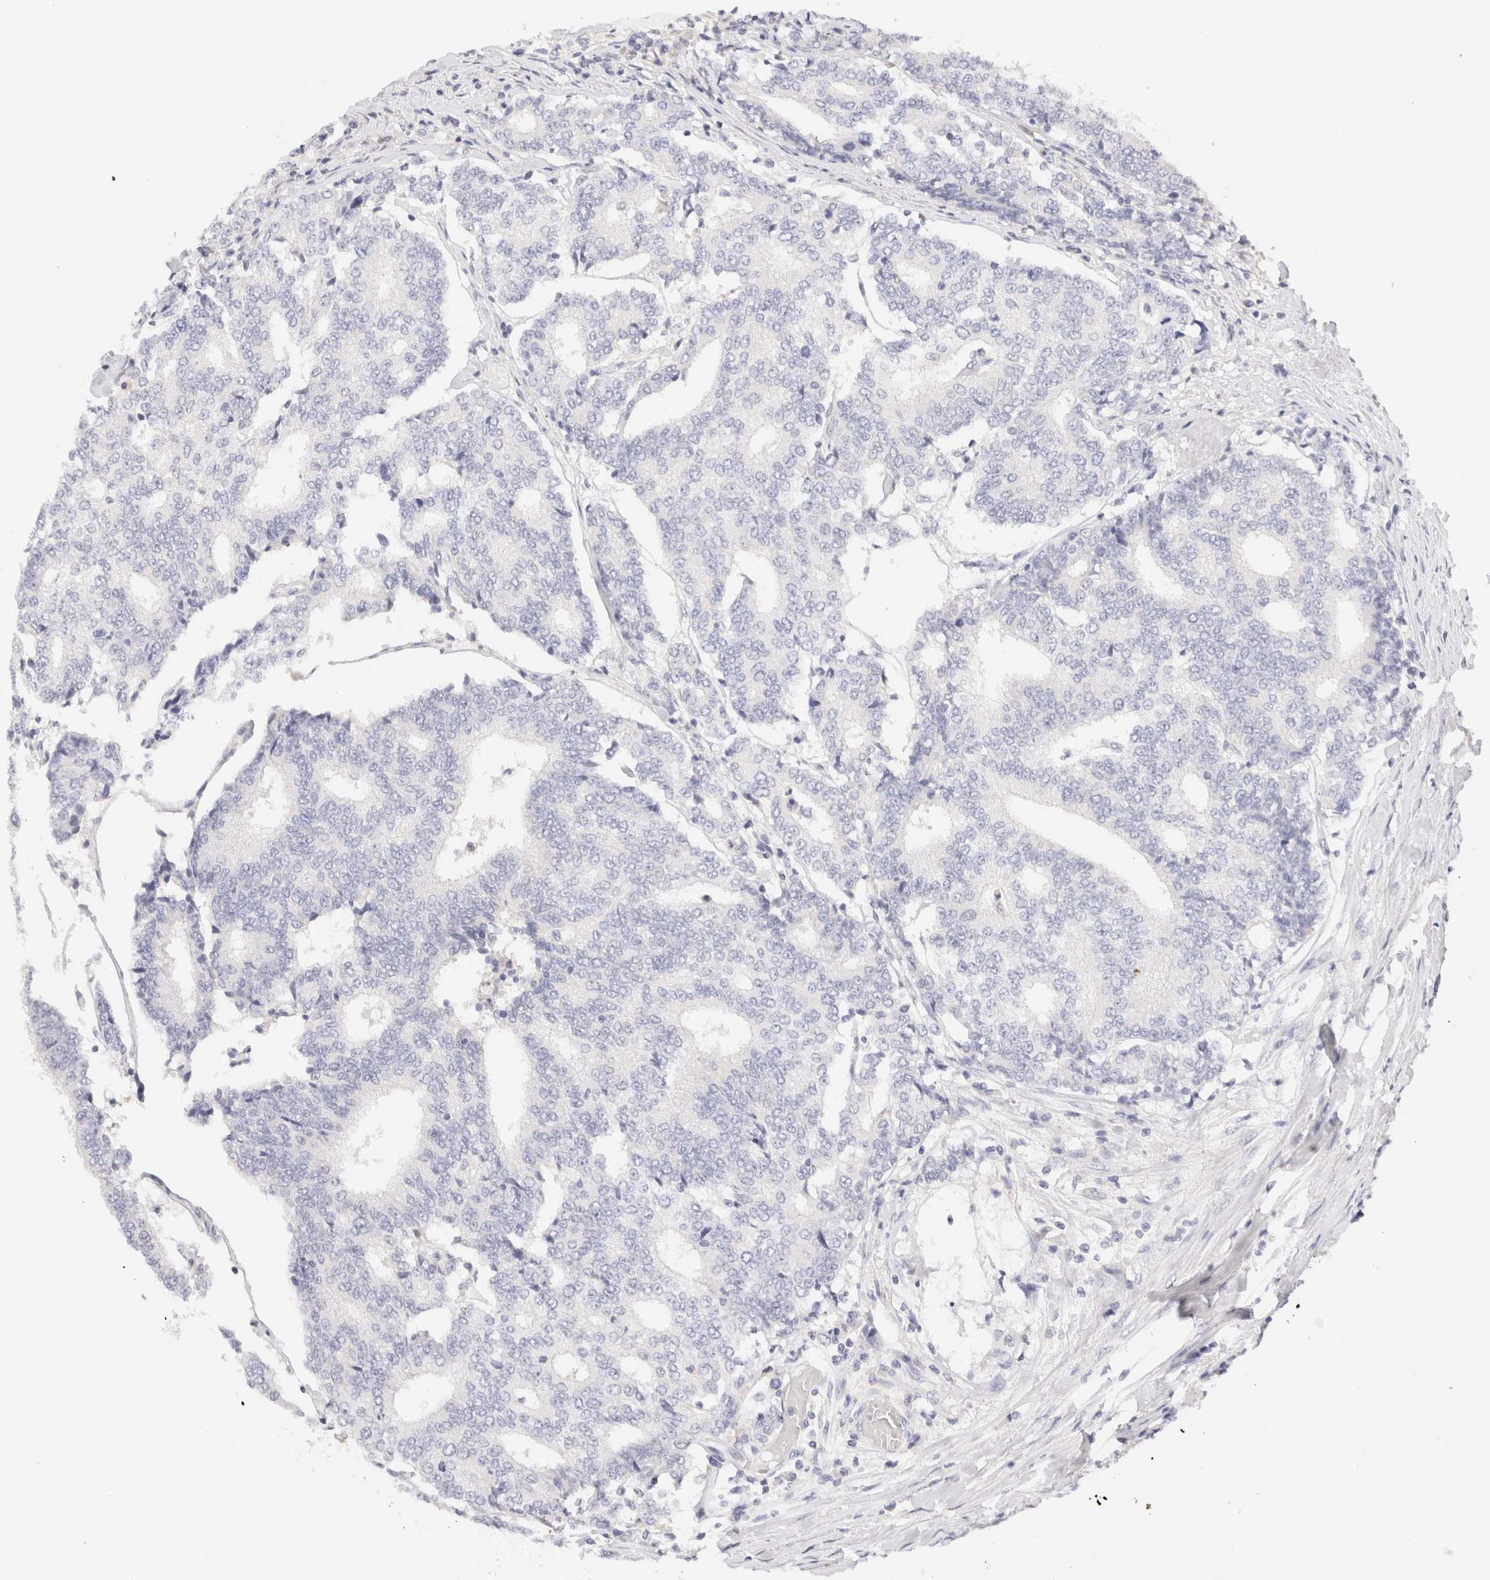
{"staining": {"intensity": "negative", "quantity": "none", "location": "none"}, "tissue": "prostate cancer", "cell_type": "Tumor cells", "image_type": "cancer", "snomed": [{"axis": "morphology", "description": "Normal tissue, NOS"}, {"axis": "morphology", "description": "Adenocarcinoma, High grade"}, {"axis": "topography", "description": "Prostate"}, {"axis": "topography", "description": "Seminal veicle"}], "caption": "Tumor cells show no significant protein staining in high-grade adenocarcinoma (prostate).", "gene": "SCGB2A2", "patient": {"sex": "male", "age": 55}}